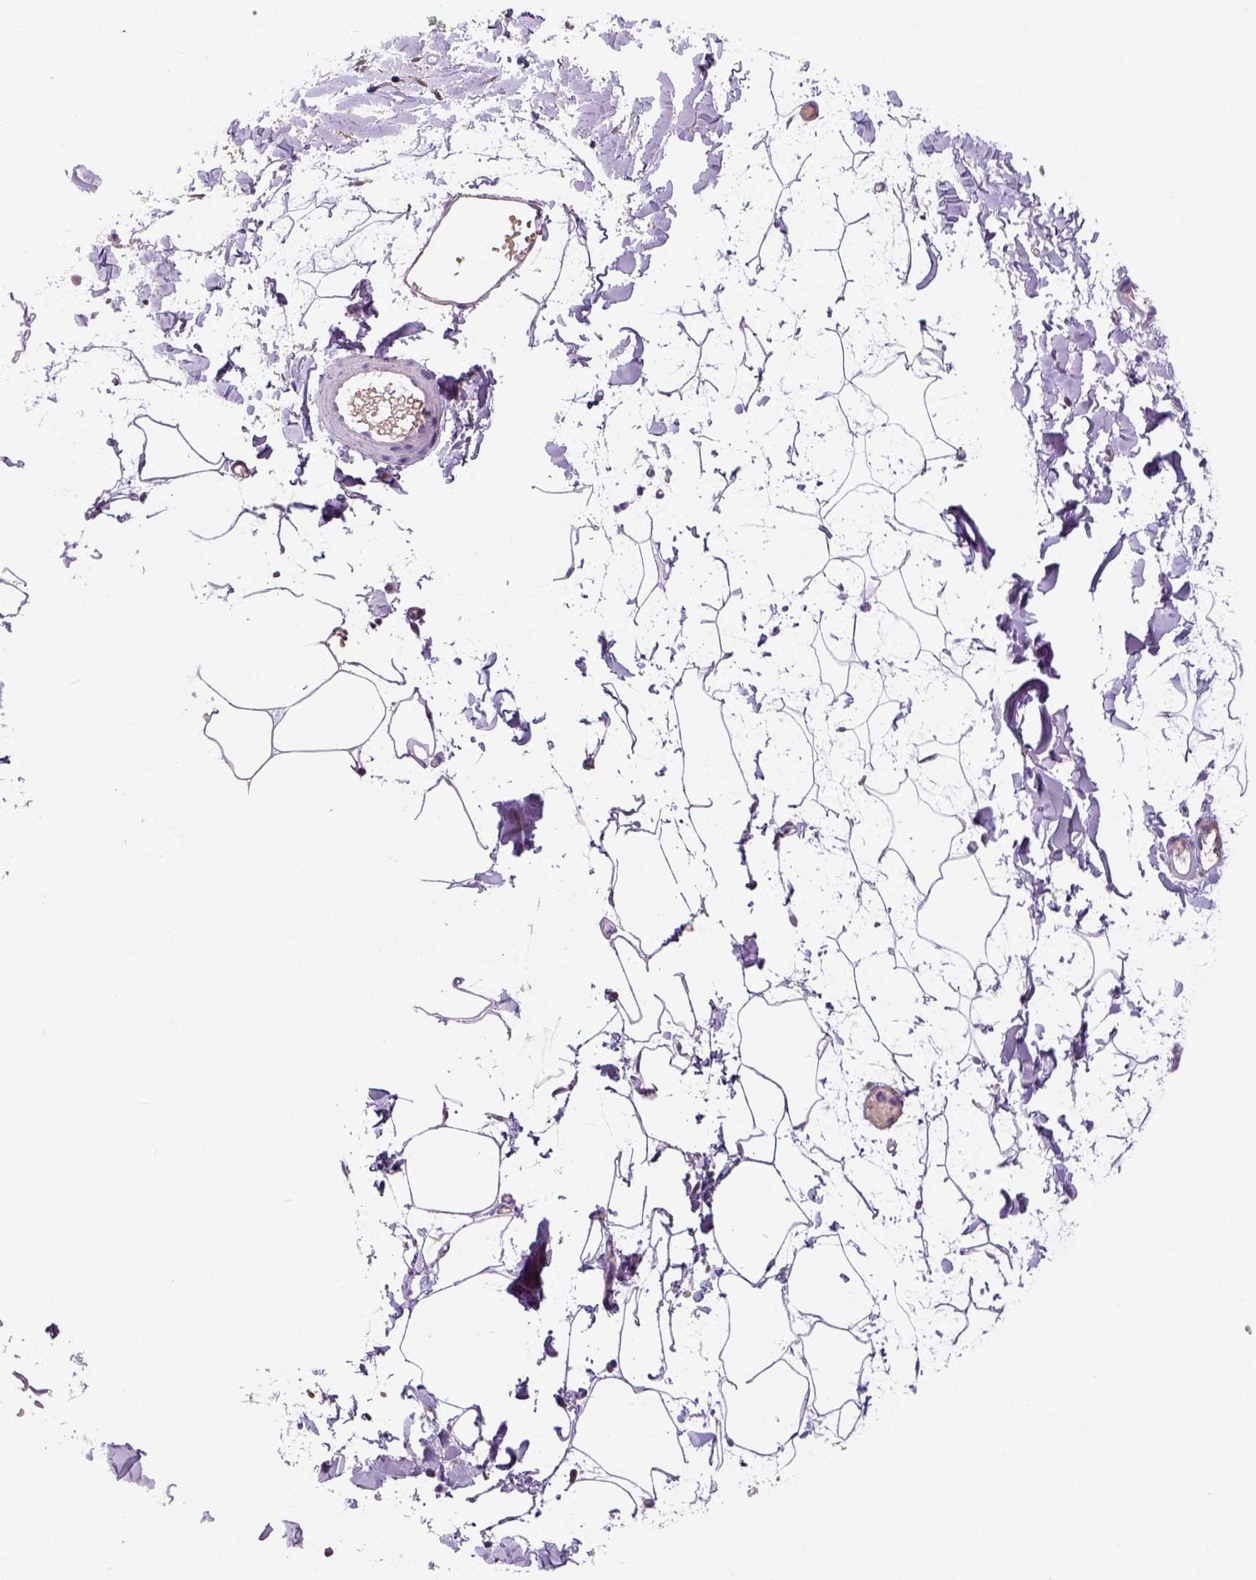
{"staining": {"intensity": "negative", "quantity": "none", "location": "none"}, "tissue": "adipose tissue", "cell_type": "Adipocytes", "image_type": "normal", "snomed": [{"axis": "morphology", "description": "Normal tissue, NOS"}, {"axis": "topography", "description": "Gallbladder"}, {"axis": "topography", "description": "Peripheral nerve tissue"}], "caption": "Micrograph shows no protein positivity in adipocytes of benign adipose tissue.", "gene": "ENSG00000250349", "patient": {"sex": "female", "age": 45}}